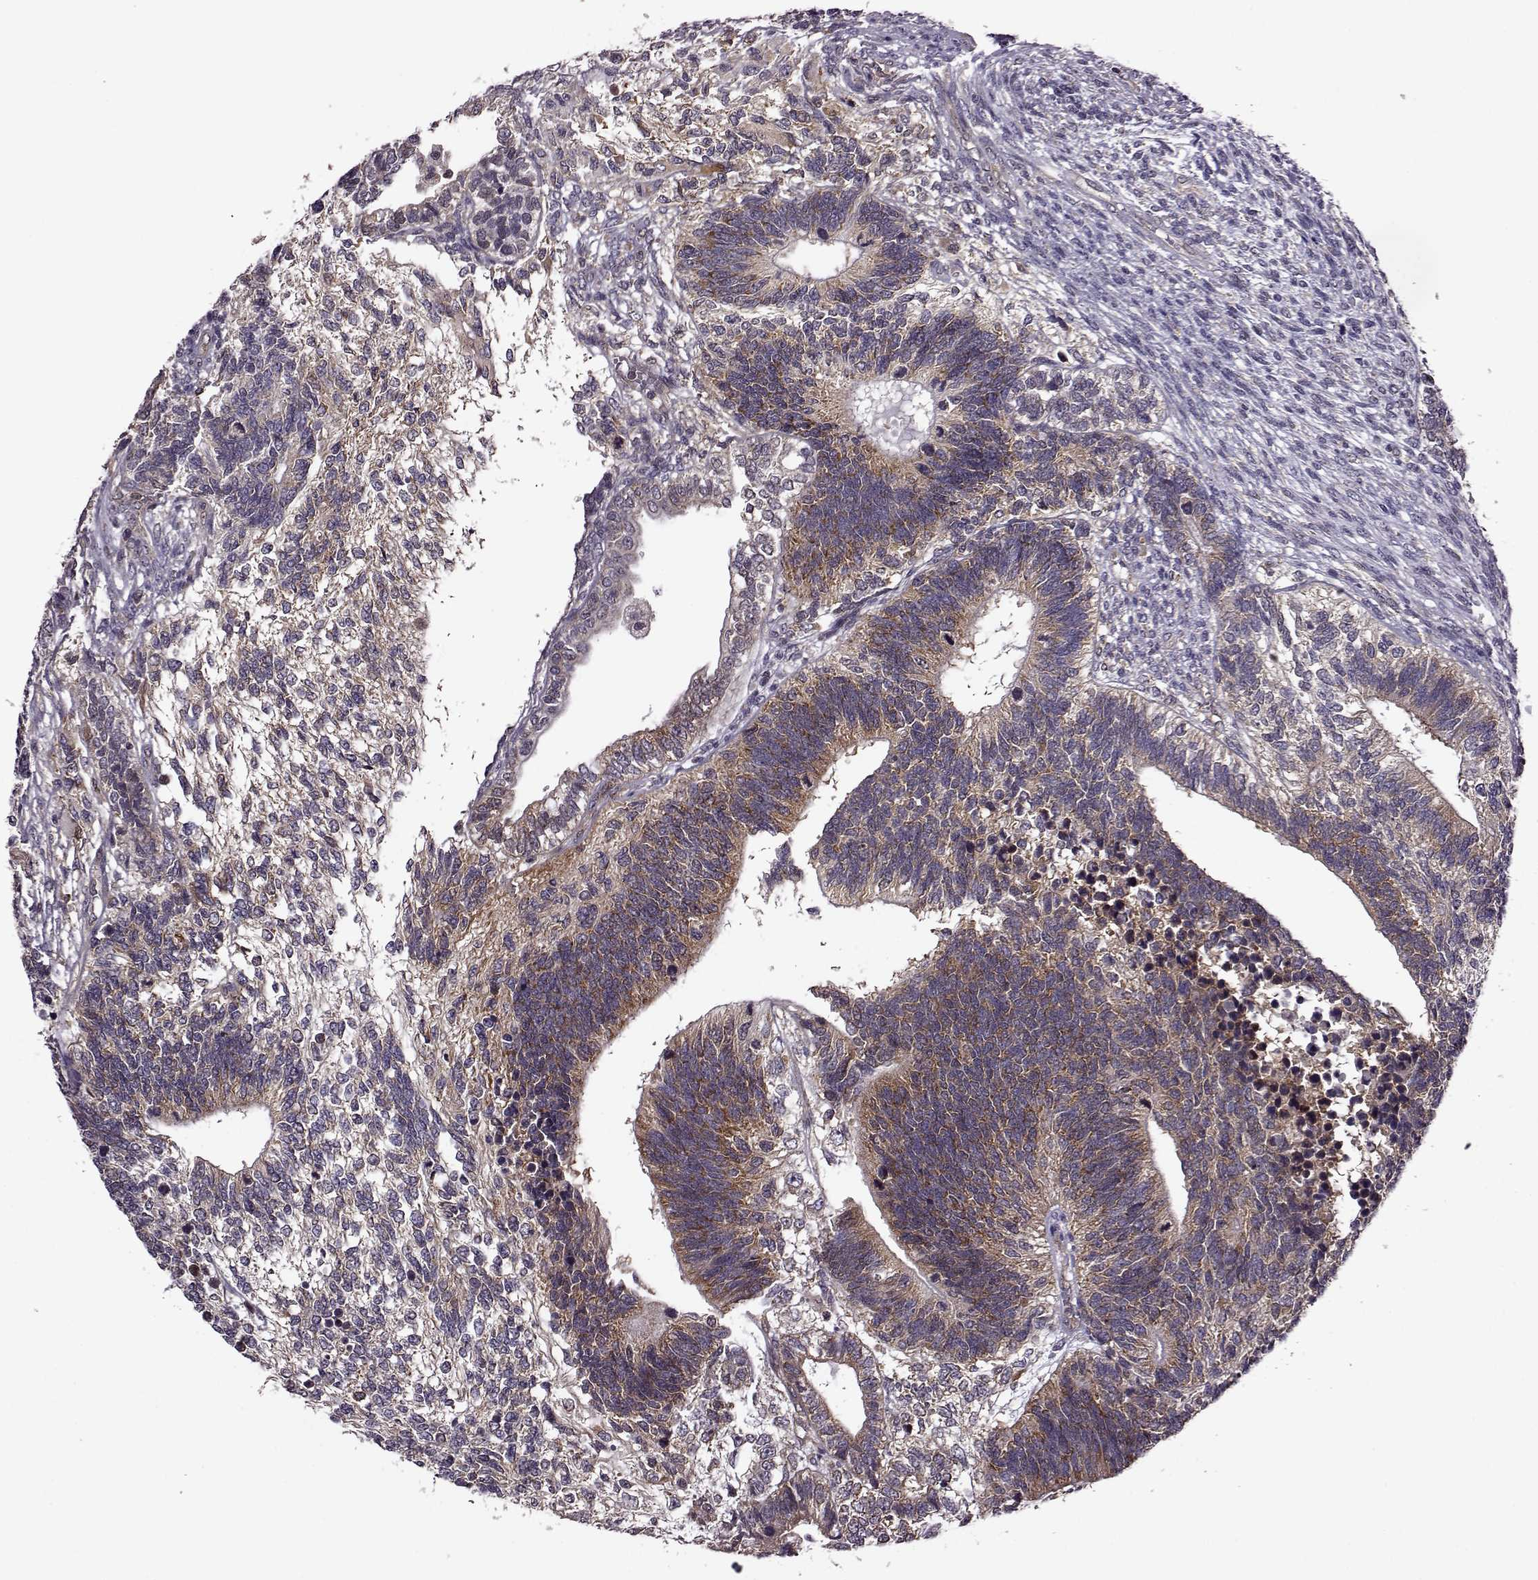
{"staining": {"intensity": "moderate", "quantity": ">75%", "location": "cytoplasmic/membranous"}, "tissue": "testis cancer", "cell_type": "Tumor cells", "image_type": "cancer", "snomed": [{"axis": "morphology", "description": "Seminoma, NOS"}, {"axis": "morphology", "description": "Carcinoma, Embryonal, NOS"}, {"axis": "topography", "description": "Testis"}], "caption": "Tumor cells show medium levels of moderate cytoplasmic/membranous expression in about >75% of cells in testis embryonal carcinoma.", "gene": "URI1", "patient": {"sex": "male", "age": 41}}